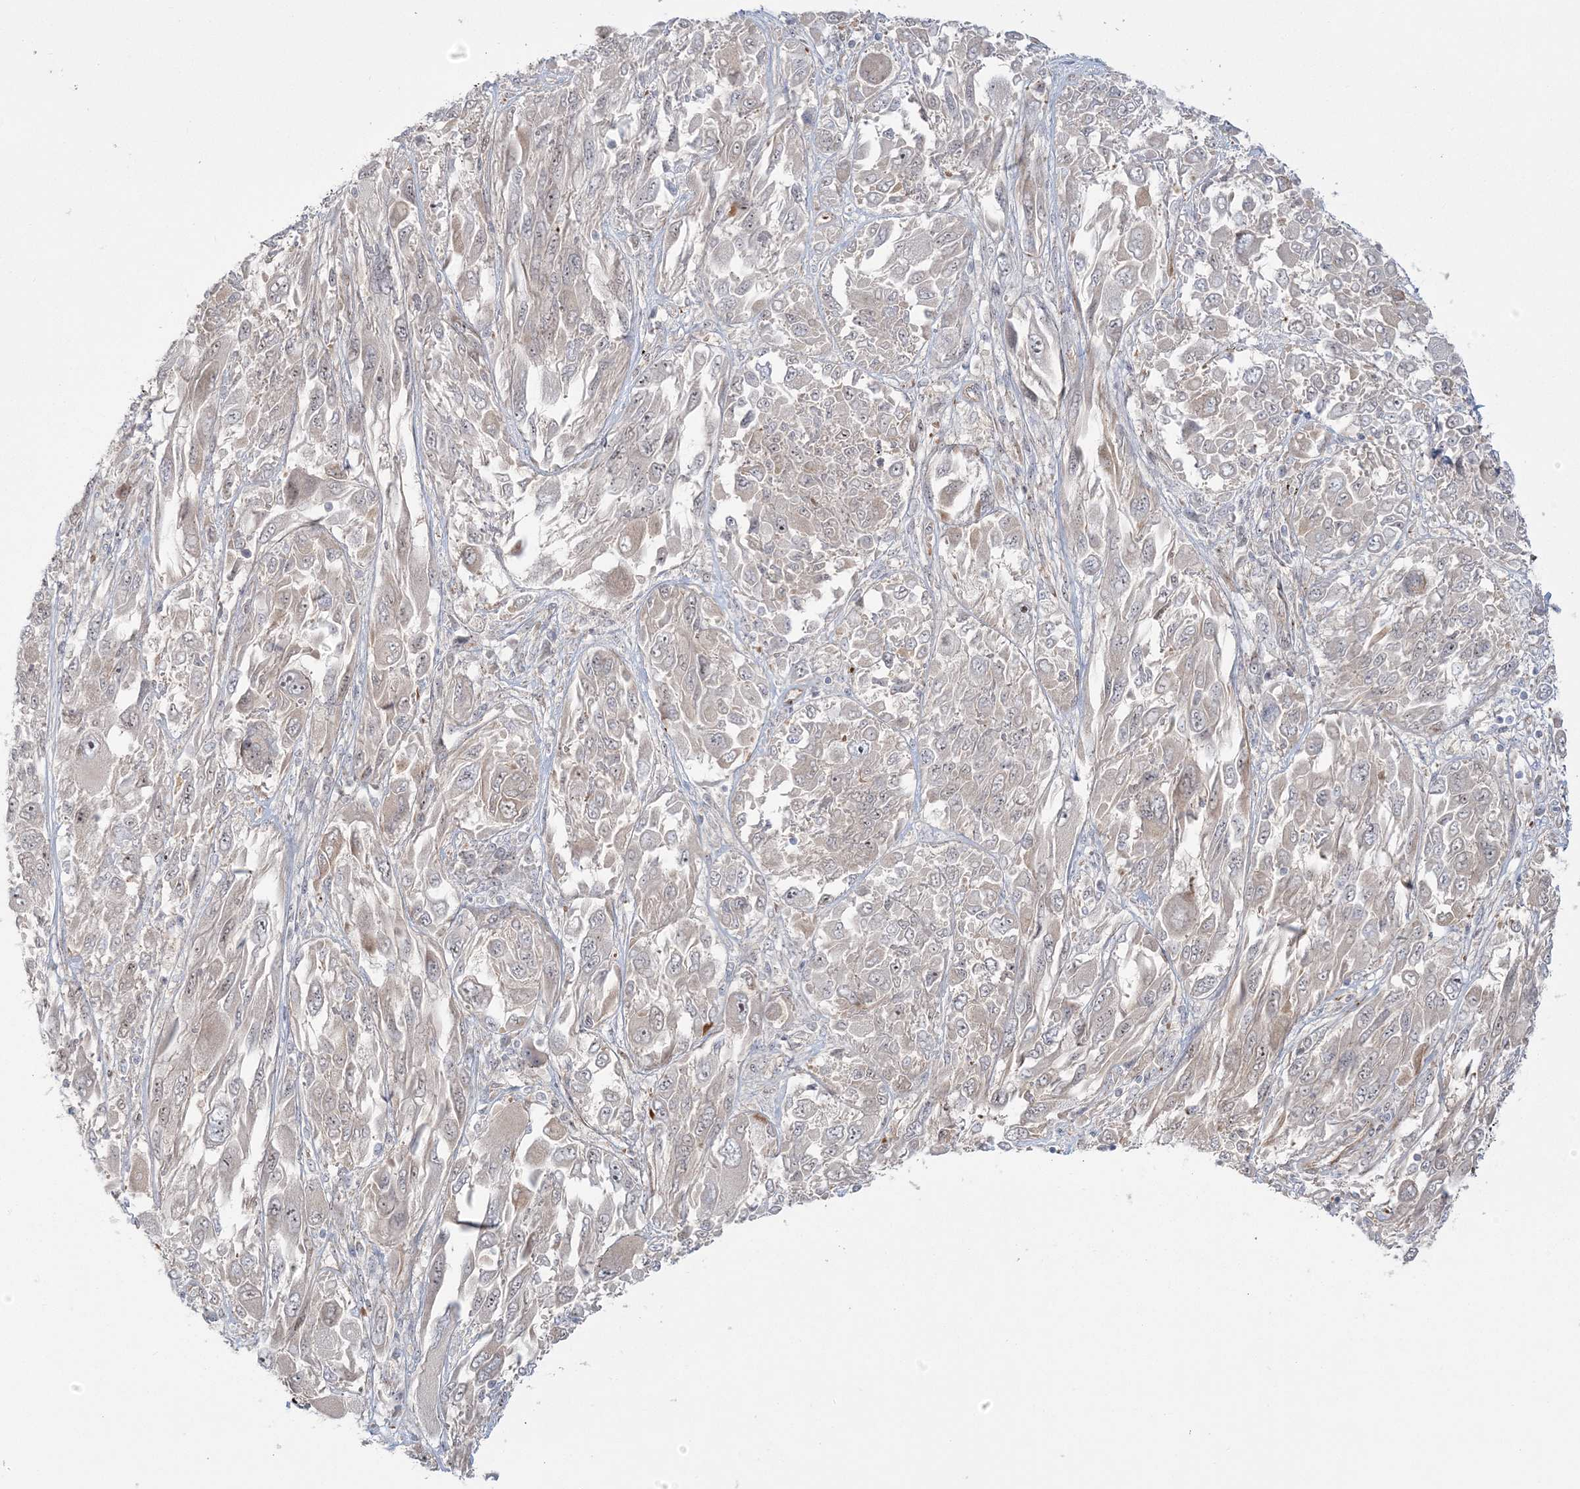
{"staining": {"intensity": "negative", "quantity": "none", "location": "none"}, "tissue": "melanoma", "cell_type": "Tumor cells", "image_type": "cancer", "snomed": [{"axis": "morphology", "description": "Malignant melanoma, NOS"}, {"axis": "topography", "description": "Skin"}], "caption": "There is no significant expression in tumor cells of malignant melanoma.", "gene": "NUDT9", "patient": {"sex": "female", "age": 91}}